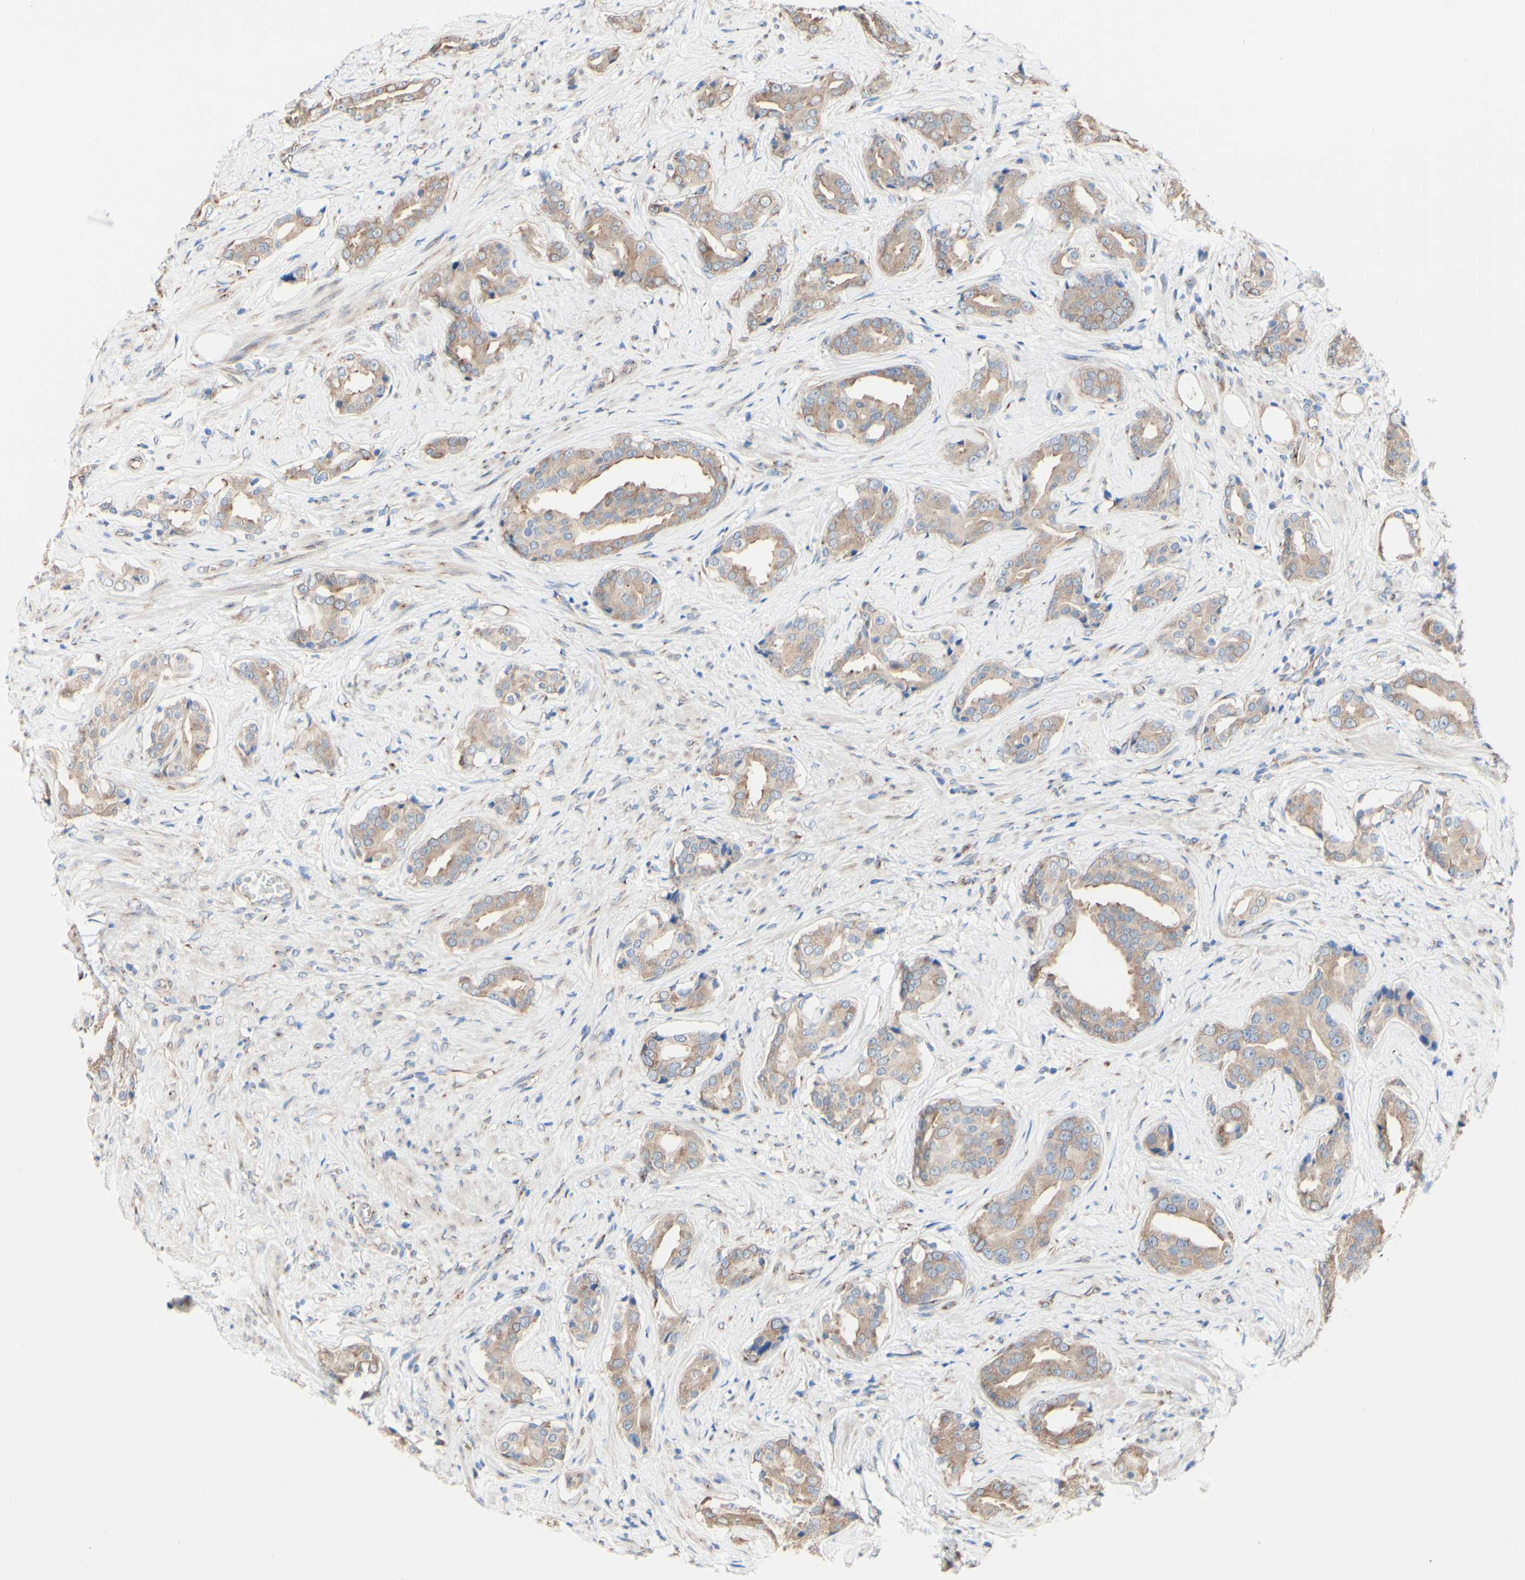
{"staining": {"intensity": "moderate", "quantity": ">75%", "location": "cytoplasmic/membranous"}, "tissue": "prostate cancer", "cell_type": "Tumor cells", "image_type": "cancer", "snomed": [{"axis": "morphology", "description": "Adenocarcinoma, High grade"}, {"axis": "topography", "description": "Prostate"}], "caption": "DAB immunohistochemical staining of human prostate cancer (adenocarcinoma (high-grade)) displays moderate cytoplasmic/membranous protein positivity in about >75% of tumor cells. (DAB (3,3'-diaminobenzidine) IHC with brightfield microscopy, high magnification).", "gene": "LRIG3", "patient": {"sex": "male", "age": 71}}